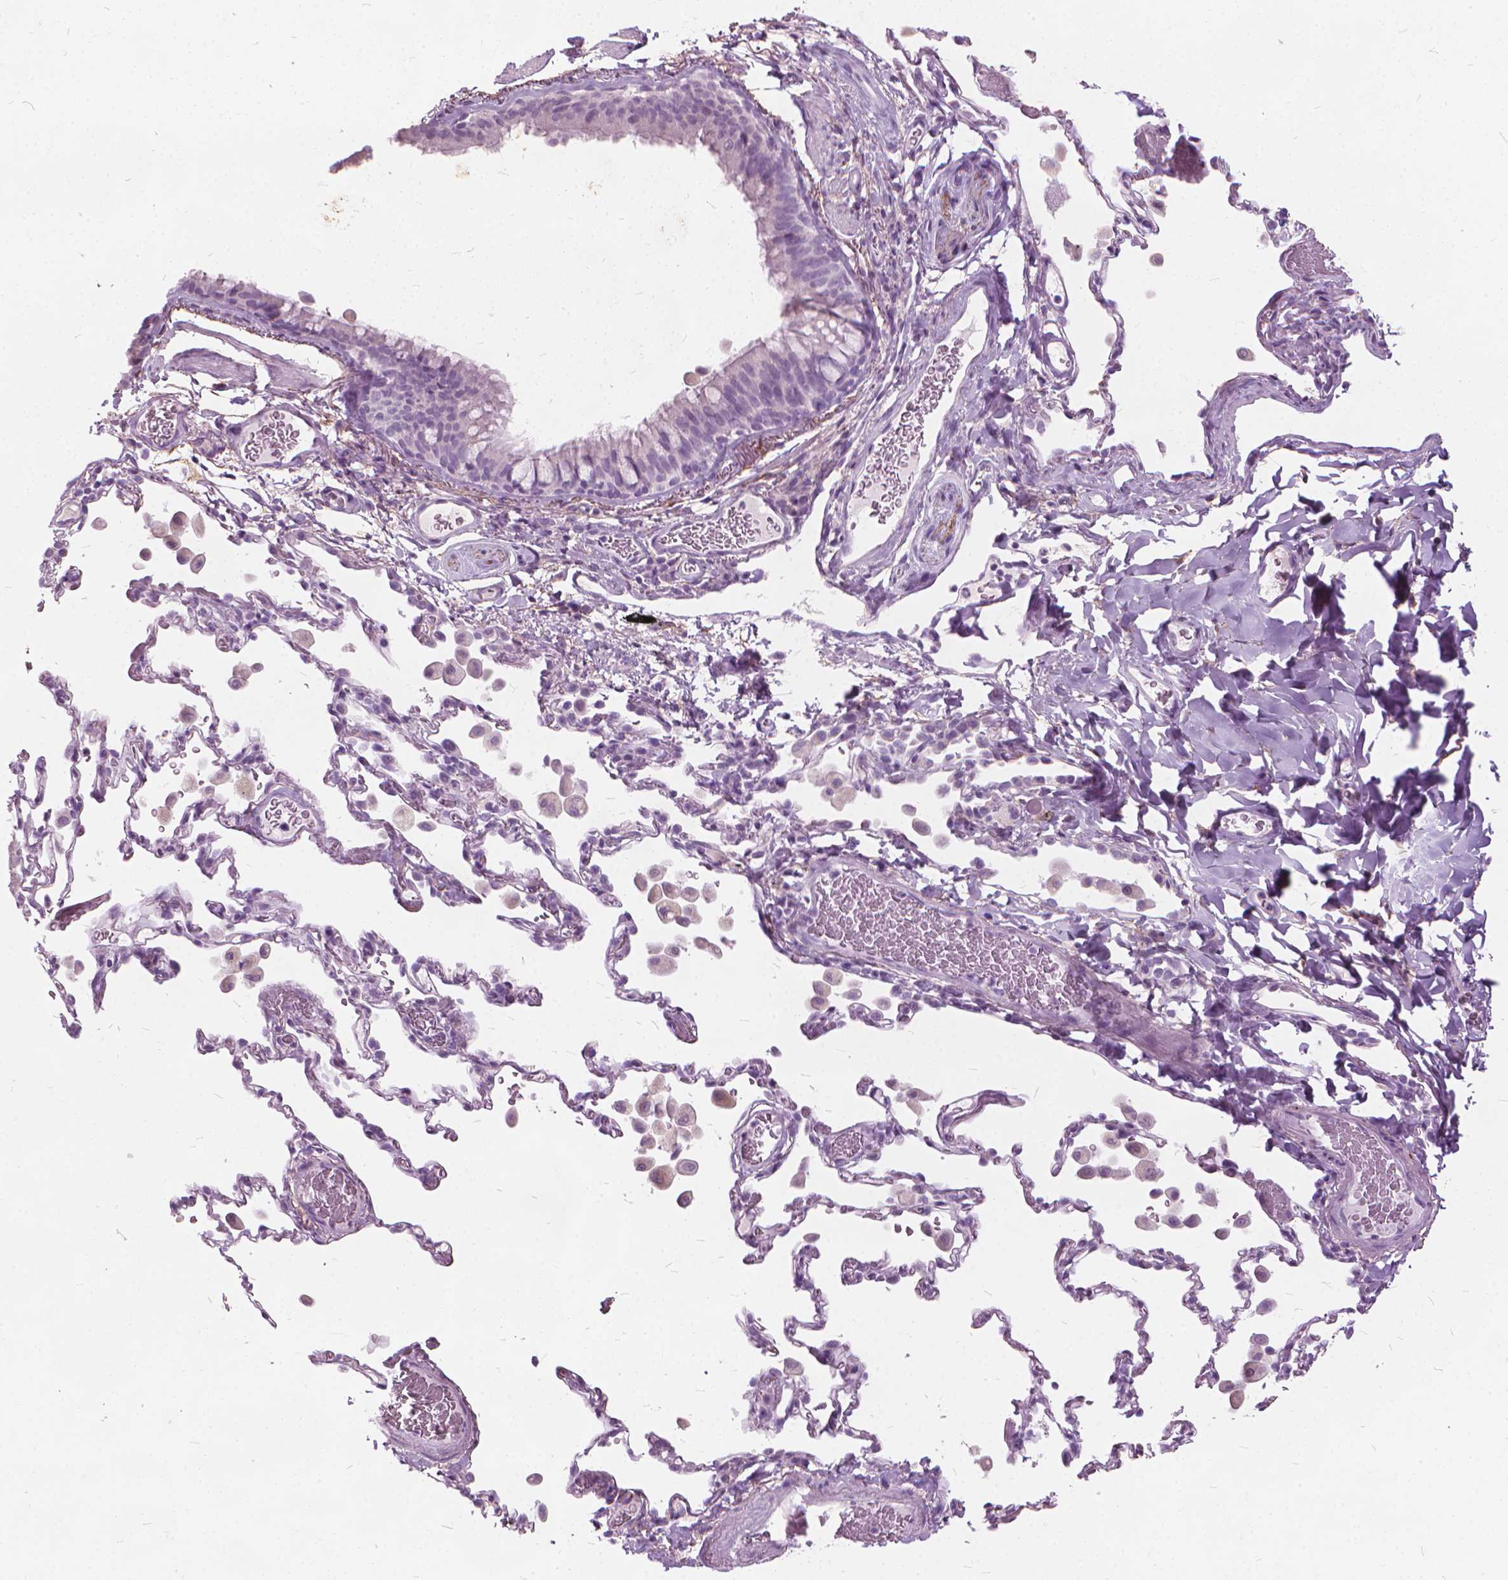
{"staining": {"intensity": "negative", "quantity": "none", "location": "none"}, "tissue": "bronchus", "cell_type": "Respiratory epithelial cells", "image_type": "normal", "snomed": [{"axis": "morphology", "description": "Normal tissue, NOS"}, {"axis": "topography", "description": "Bronchus"}, {"axis": "topography", "description": "Lung"}], "caption": "The immunohistochemistry (IHC) histopathology image has no significant staining in respiratory epithelial cells of bronchus.", "gene": "DNM1", "patient": {"sex": "male", "age": 54}}